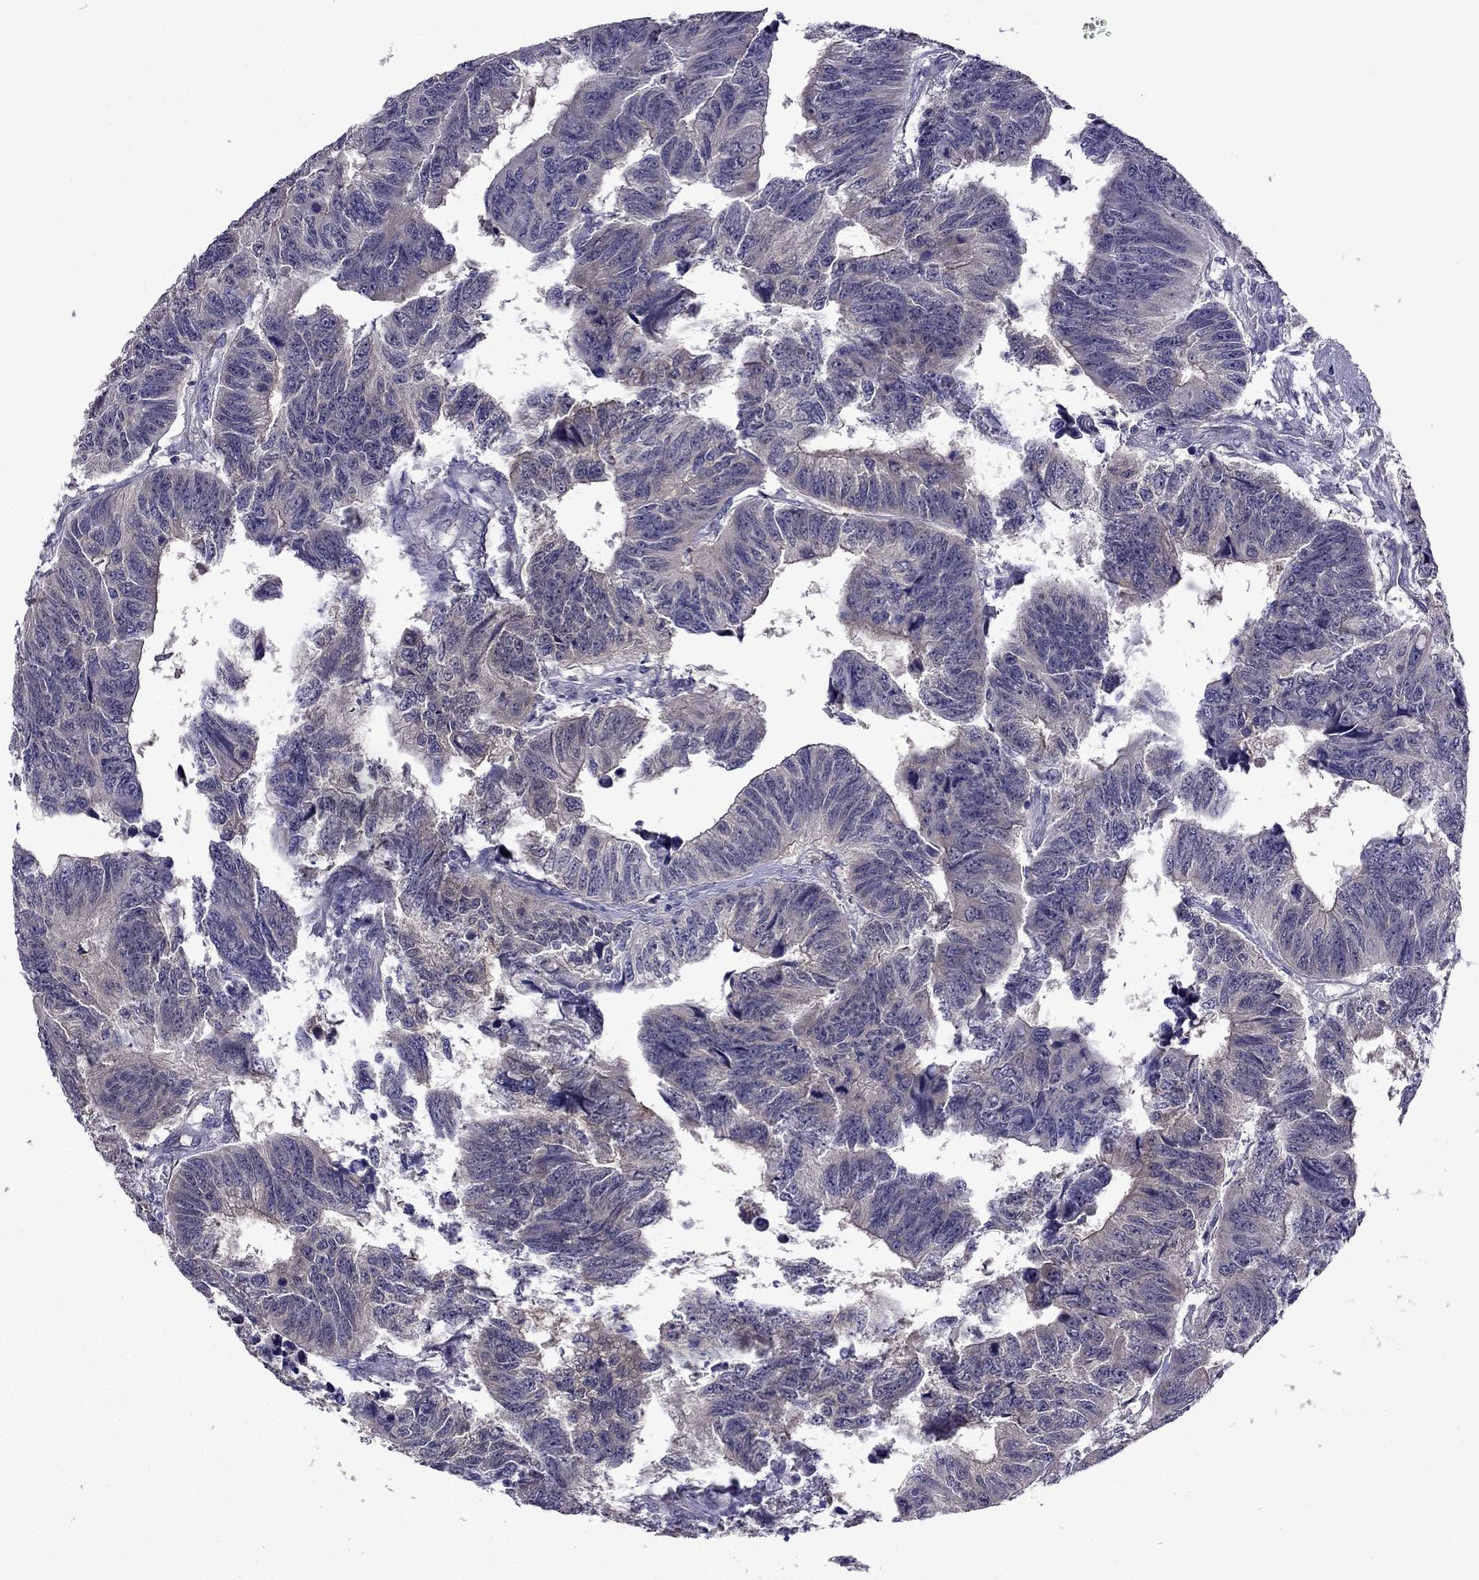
{"staining": {"intensity": "weak", "quantity": "<25%", "location": "cytoplasmic/membranous"}, "tissue": "colorectal cancer", "cell_type": "Tumor cells", "image_type": "cancer", "snomed": [{"axis": "morphology", "description": "Adenocarcinoma, NOS"}, {"axis": "topography", "description": "Rectum"}], "caption": "The image demonstrates no significant staining in tumor cells of colorectal adenocarcinoma. The staining is performed using DAB (3,3'-diaminobenzidine) brown chromogen with nuclei counter-stained in using hematoxylin.", "gene": "CDK5", "patient": {"sex": "female", "age": 85}}